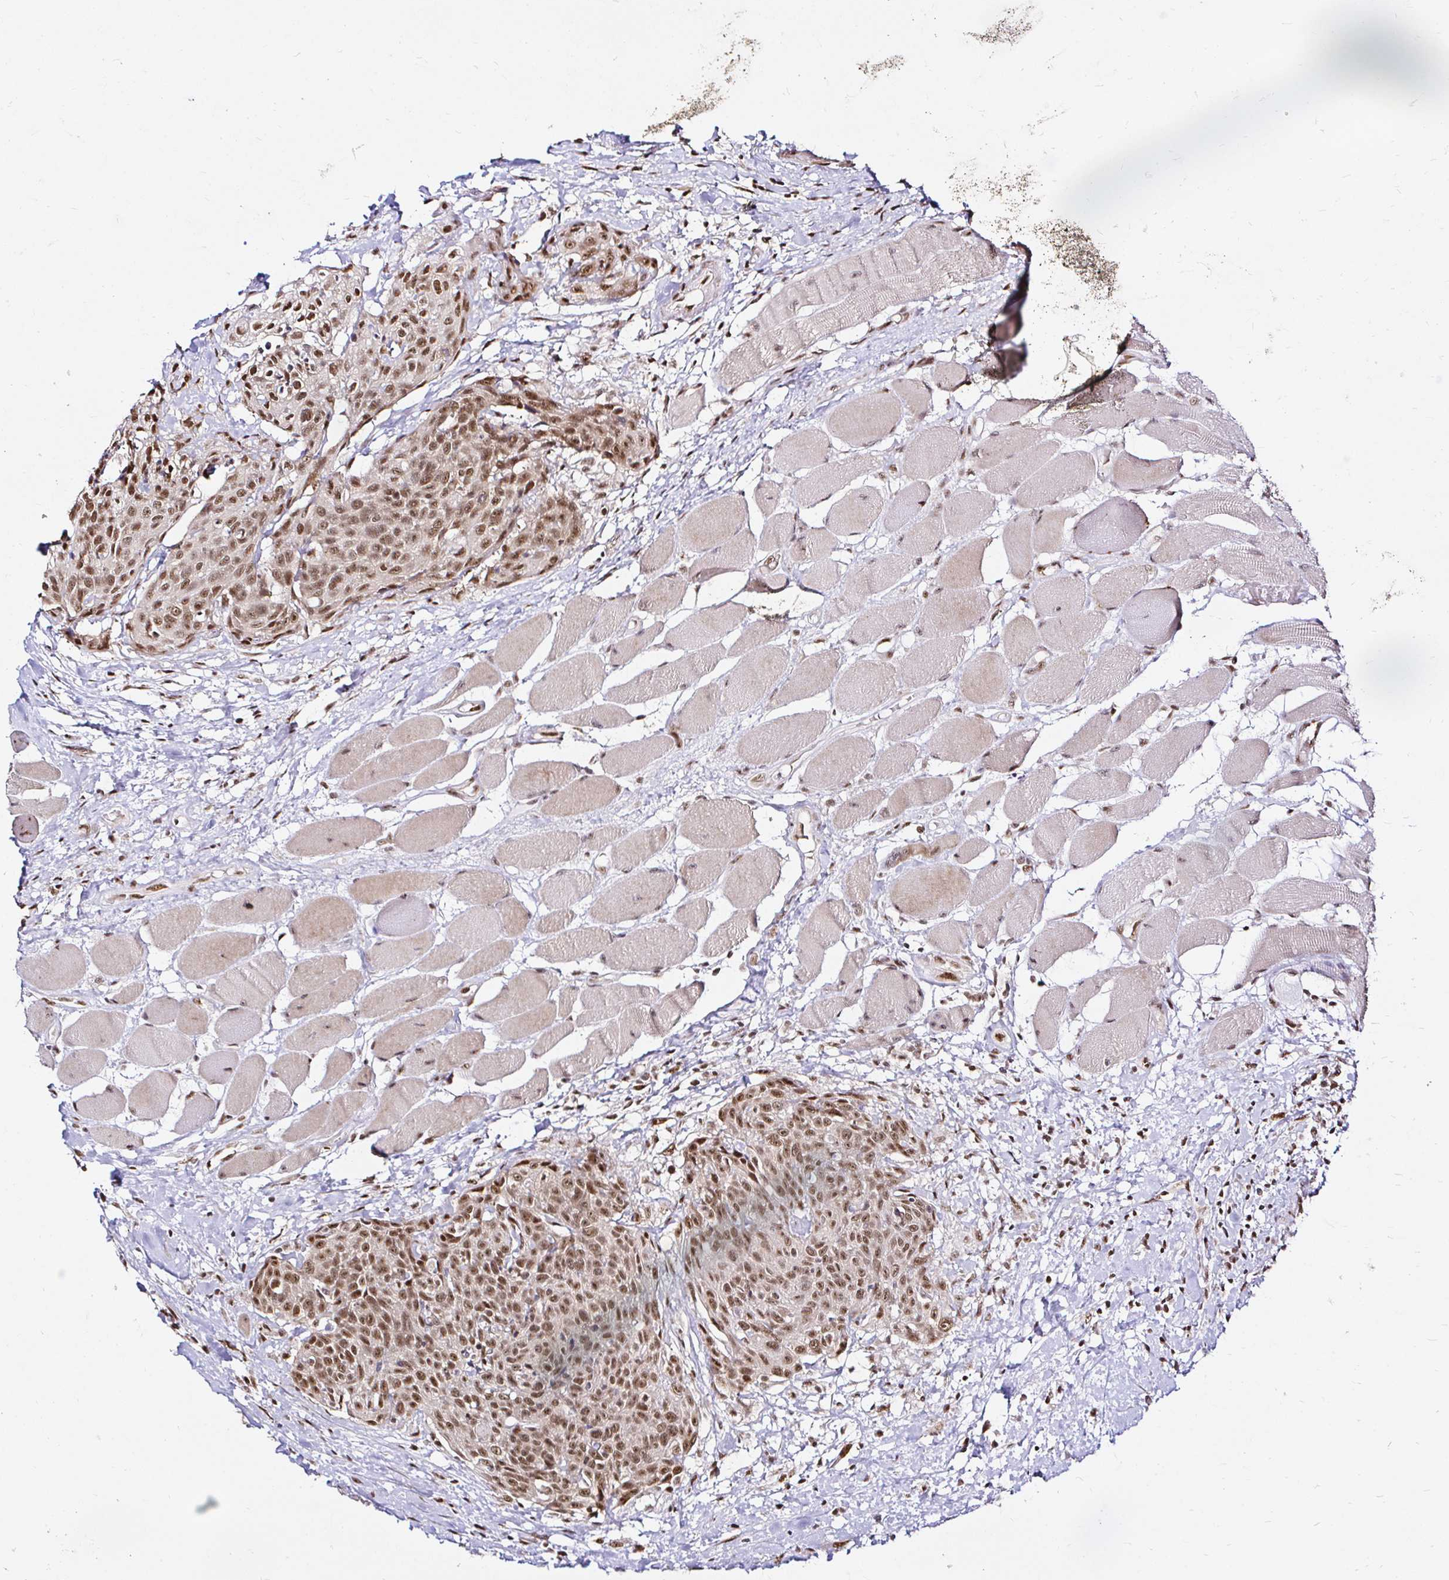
{"staining": {"intensity": "moderate", "quantity": ">75%", "location": "nuclear"}, "tissue": "head and neck cancer", "cell_type": "Tumor cells", "image_type": "cancer", "snomed": [{"axis": "morphology", "description": "Squamous cell carcinoma, NOS"}, {"axis": "topography", "description": "Oral tissue"}, {"axis": "topography", "description": "Head-Neck"}], "caption": "Immunohistochemical staining of head and neck cancer (squamous cell carcinoma) shows medium levels of moderate nuclear positivity in approximately >75% of tumor cells. Using DAB (brown) and hematoxylin (blue) stains, captured at high magnification using brightfield microscopy.", "gene": "SNRPC", "patient": {"sex": "male", "age": 64}}